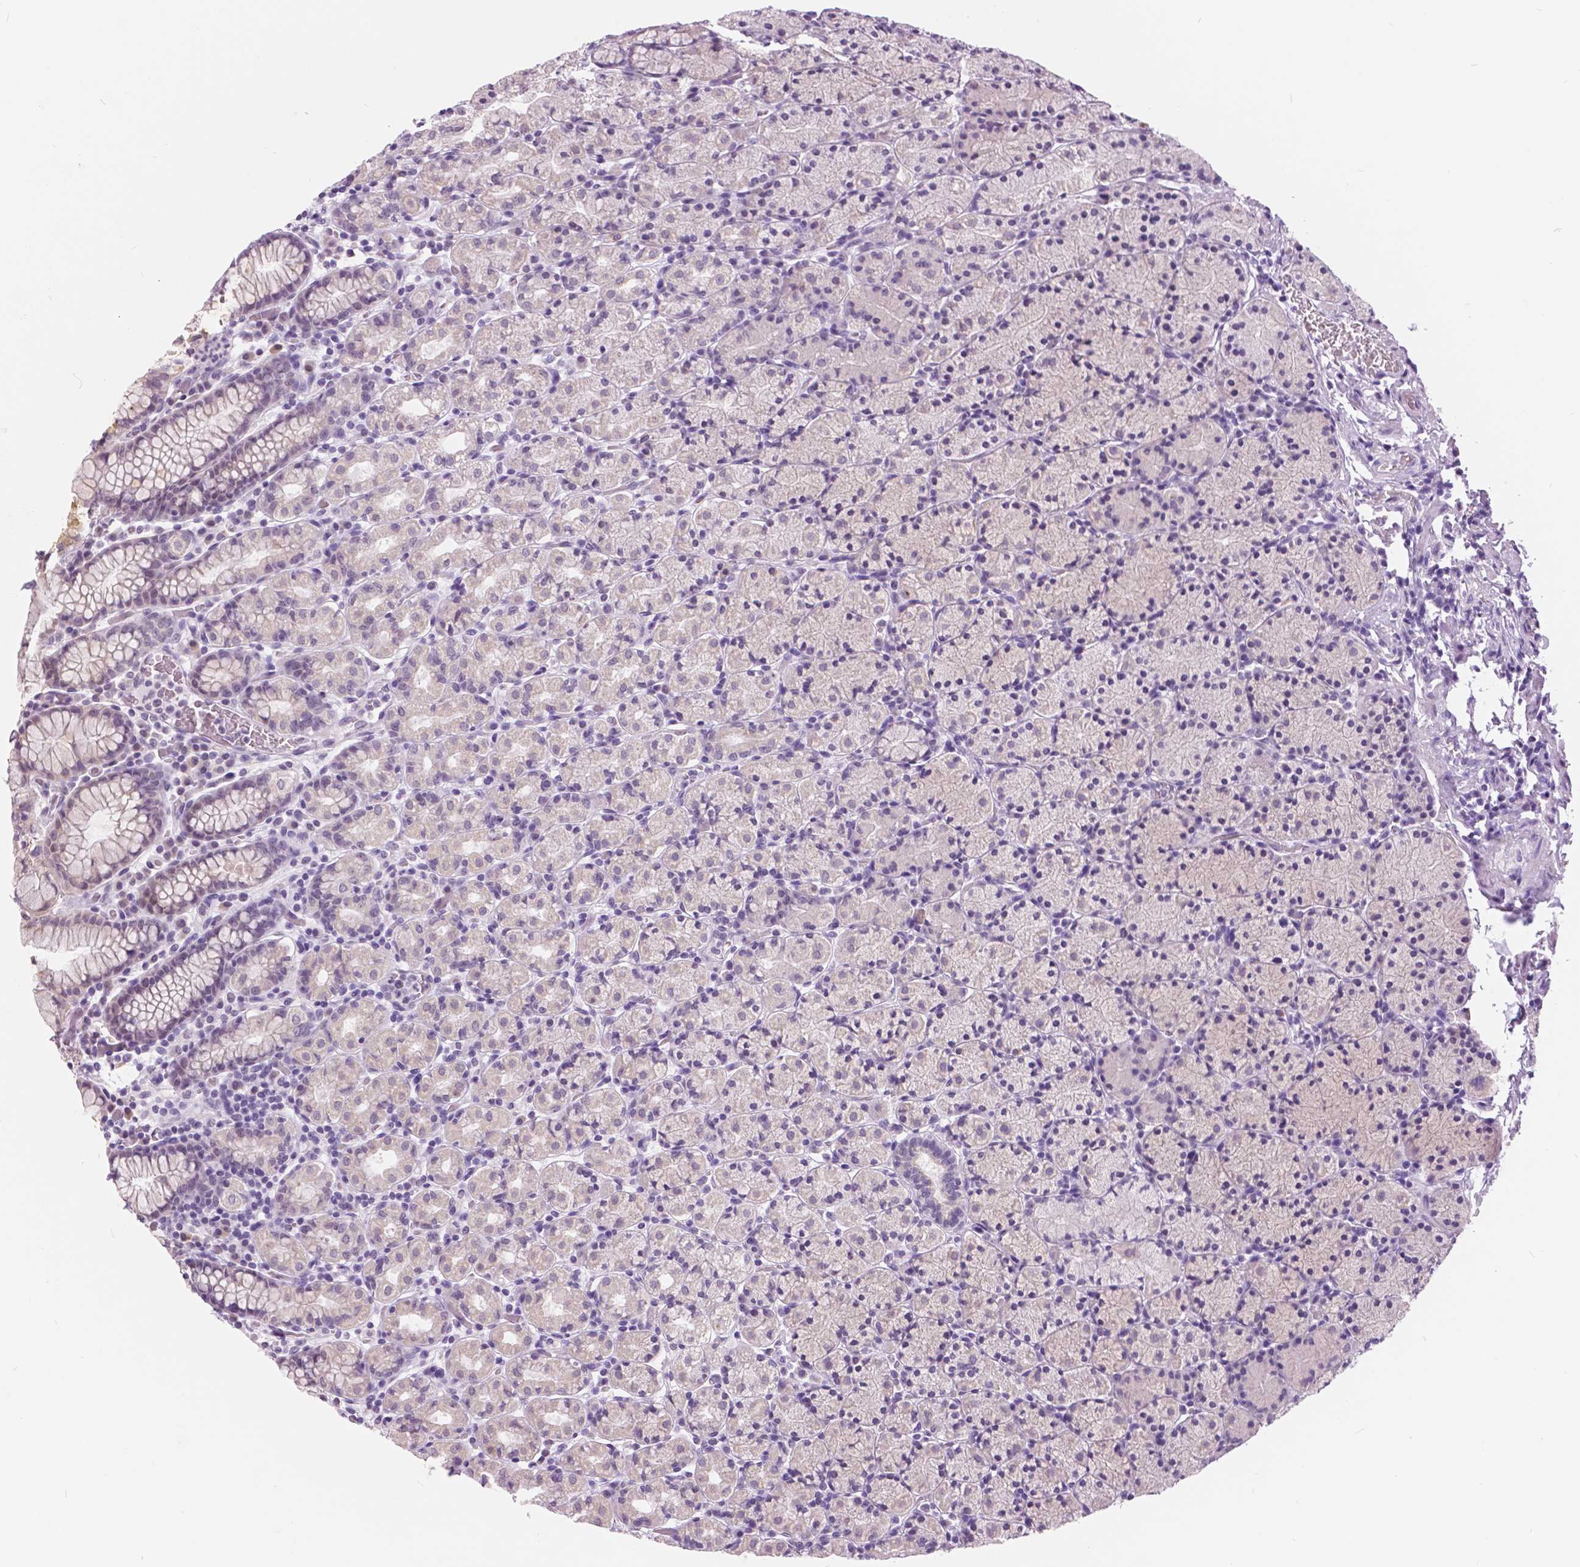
{"staining": {"intensity": "negative", "quantity": "none", "location": "none"}, "tissue": "stomach", "cell_type": "Glandular cells", "image_type": "normal", "snomed": [{"axis": "morphology", "description": "Normal tissue, NOS"}, {"axis": "topography", "description": "Stomach, upper"}, {"axis": "topography", "description": "Stomach"}], "caption": "The IHC histopathology image has no significant staining in glandular cells of stomach. Nuclei are stained in blue.", "gene": "MYOM1", "patient": {"sex": "male", "age": 62}}